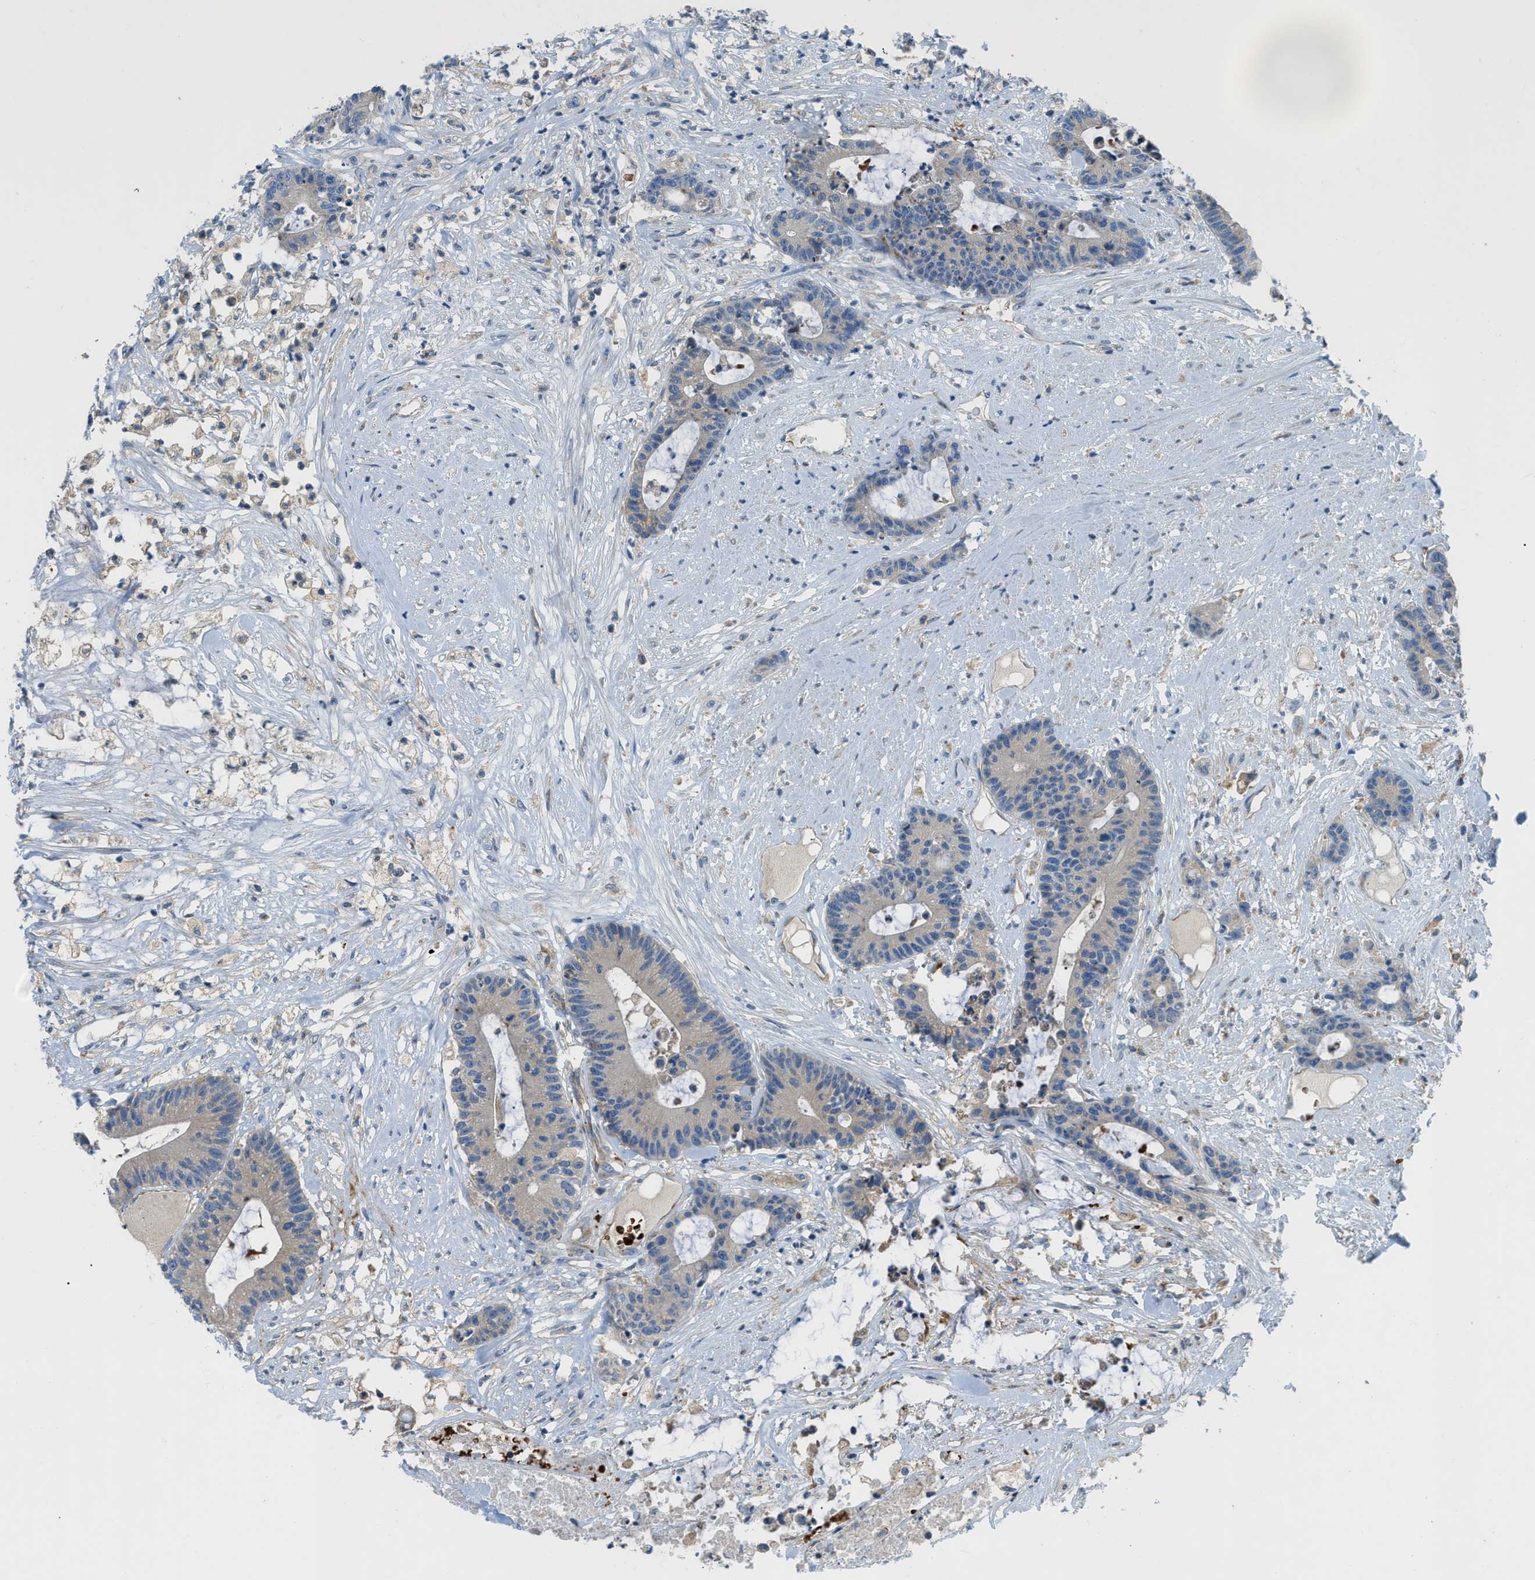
{"staining": {"intensity": "weak", "quantity": "<25%", "location": "cytoplasmic/membranous"}, "tissue": "colorectal cancer", "cell_type": "Tumor cells", "image_type": "cancer", "snomed": [{"axis": "morphology", "description": "Adenocarcinoma, NOS"}, {"axis": "topography", "description": "Colon"}], "caption": "This image is of colorectal adenocarcinoma stained with IHC to label a protein in brown with the nuclei are counter-stained blue. There is no positivity in tumor cells. Nuclei are stained in blue.", "gene": "ZNF831", "patient": {"sex": "female", "age": 84}}